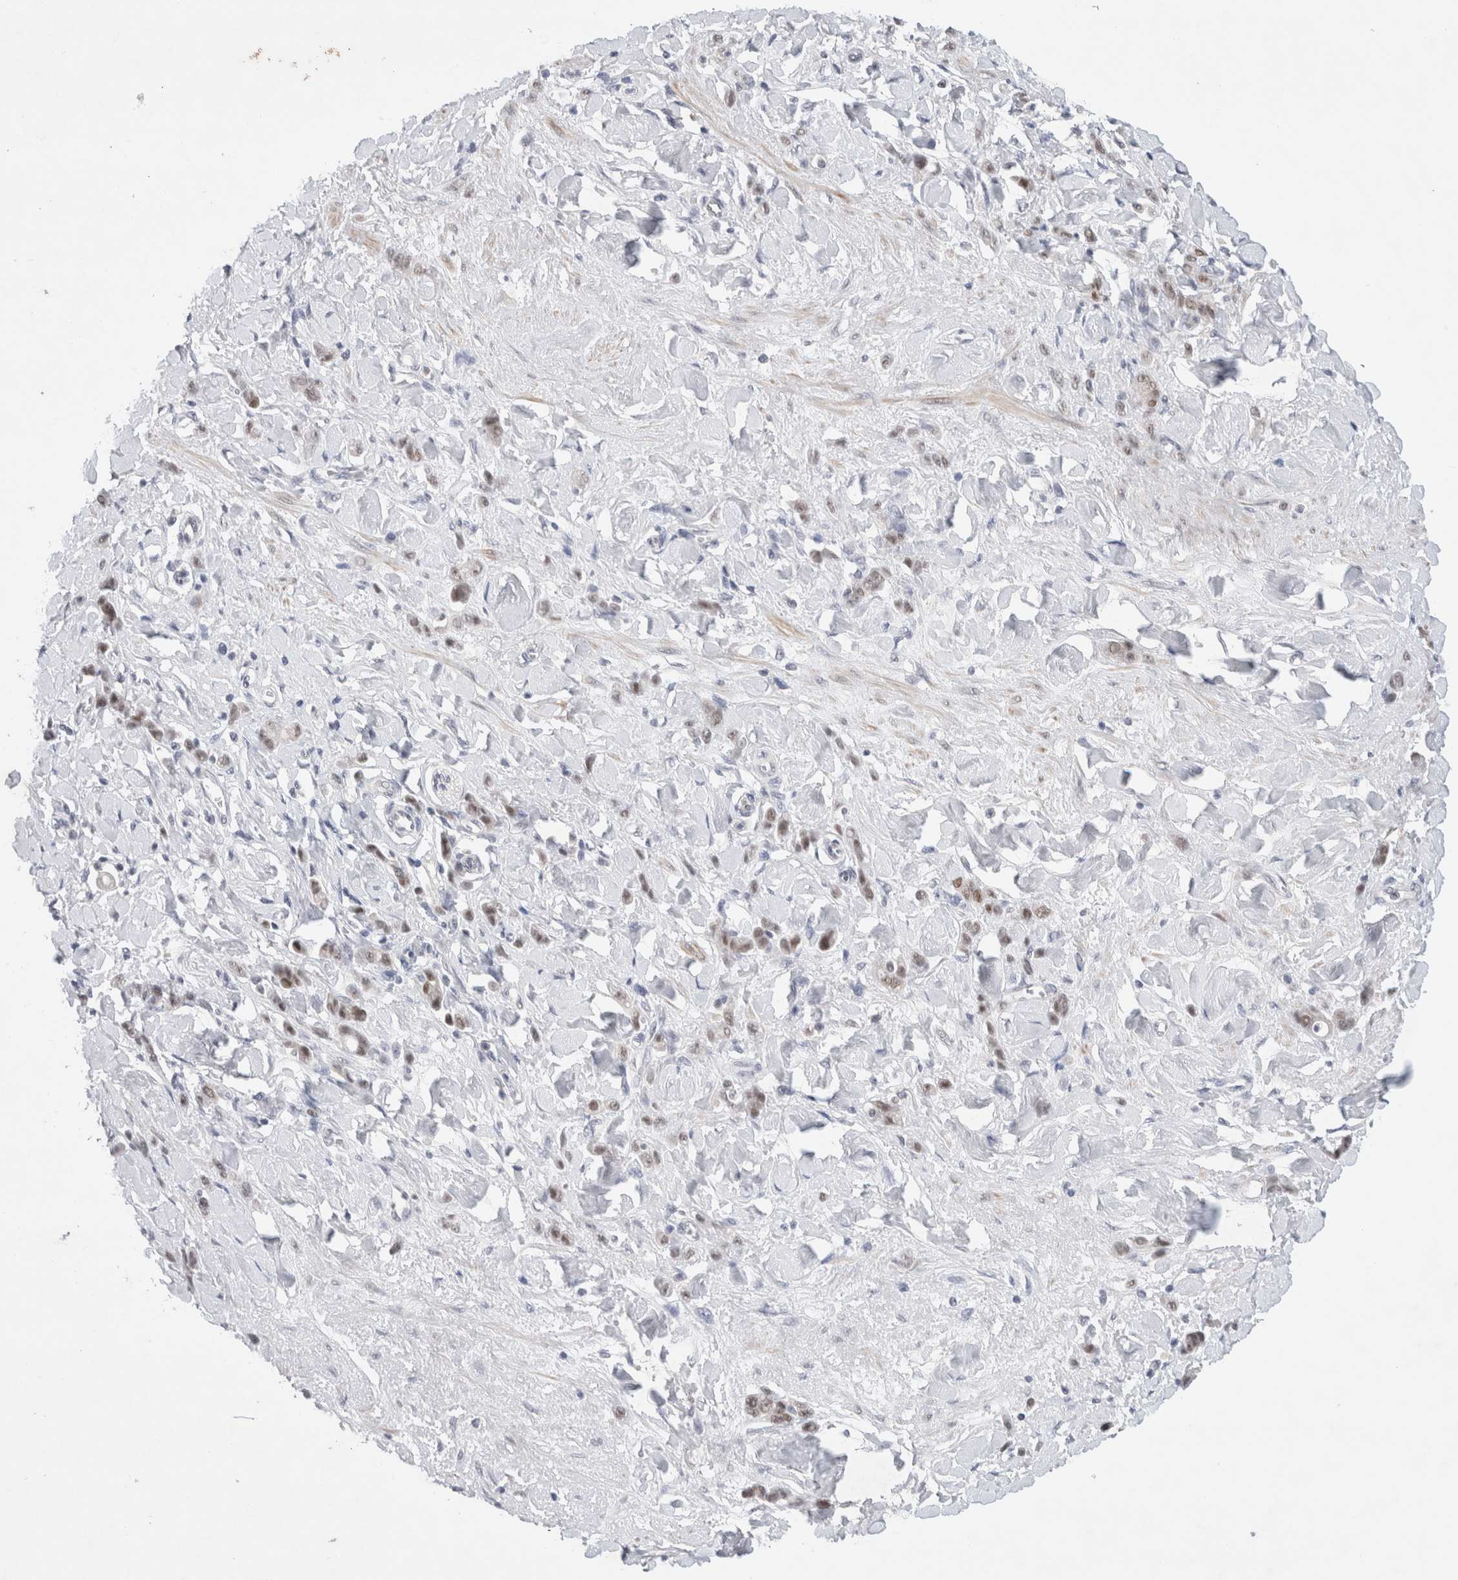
{"staining": {"intensity": "moderate", "quantity": "25%-75%", "location": "nuclear"}, "tissue": "stomach cancer", "cell_type": "Tumor cells", "image_type": "cancer", "snomed": [{"axis": "morphology", "description": "Normal tissue, NOS"}, {"axis": "morphology", "description": "Adenocarcinoma, NOS"}, {"axis": "topography", "description": "Stomach"}], "caption": "Stomach cancer stained with a brown dye demonstrates moderate nuclear positive expression in approximately 25%-75% of tumor cells.", "gene": "KNL1", "patient": {"sex": "male", "age": 82}}